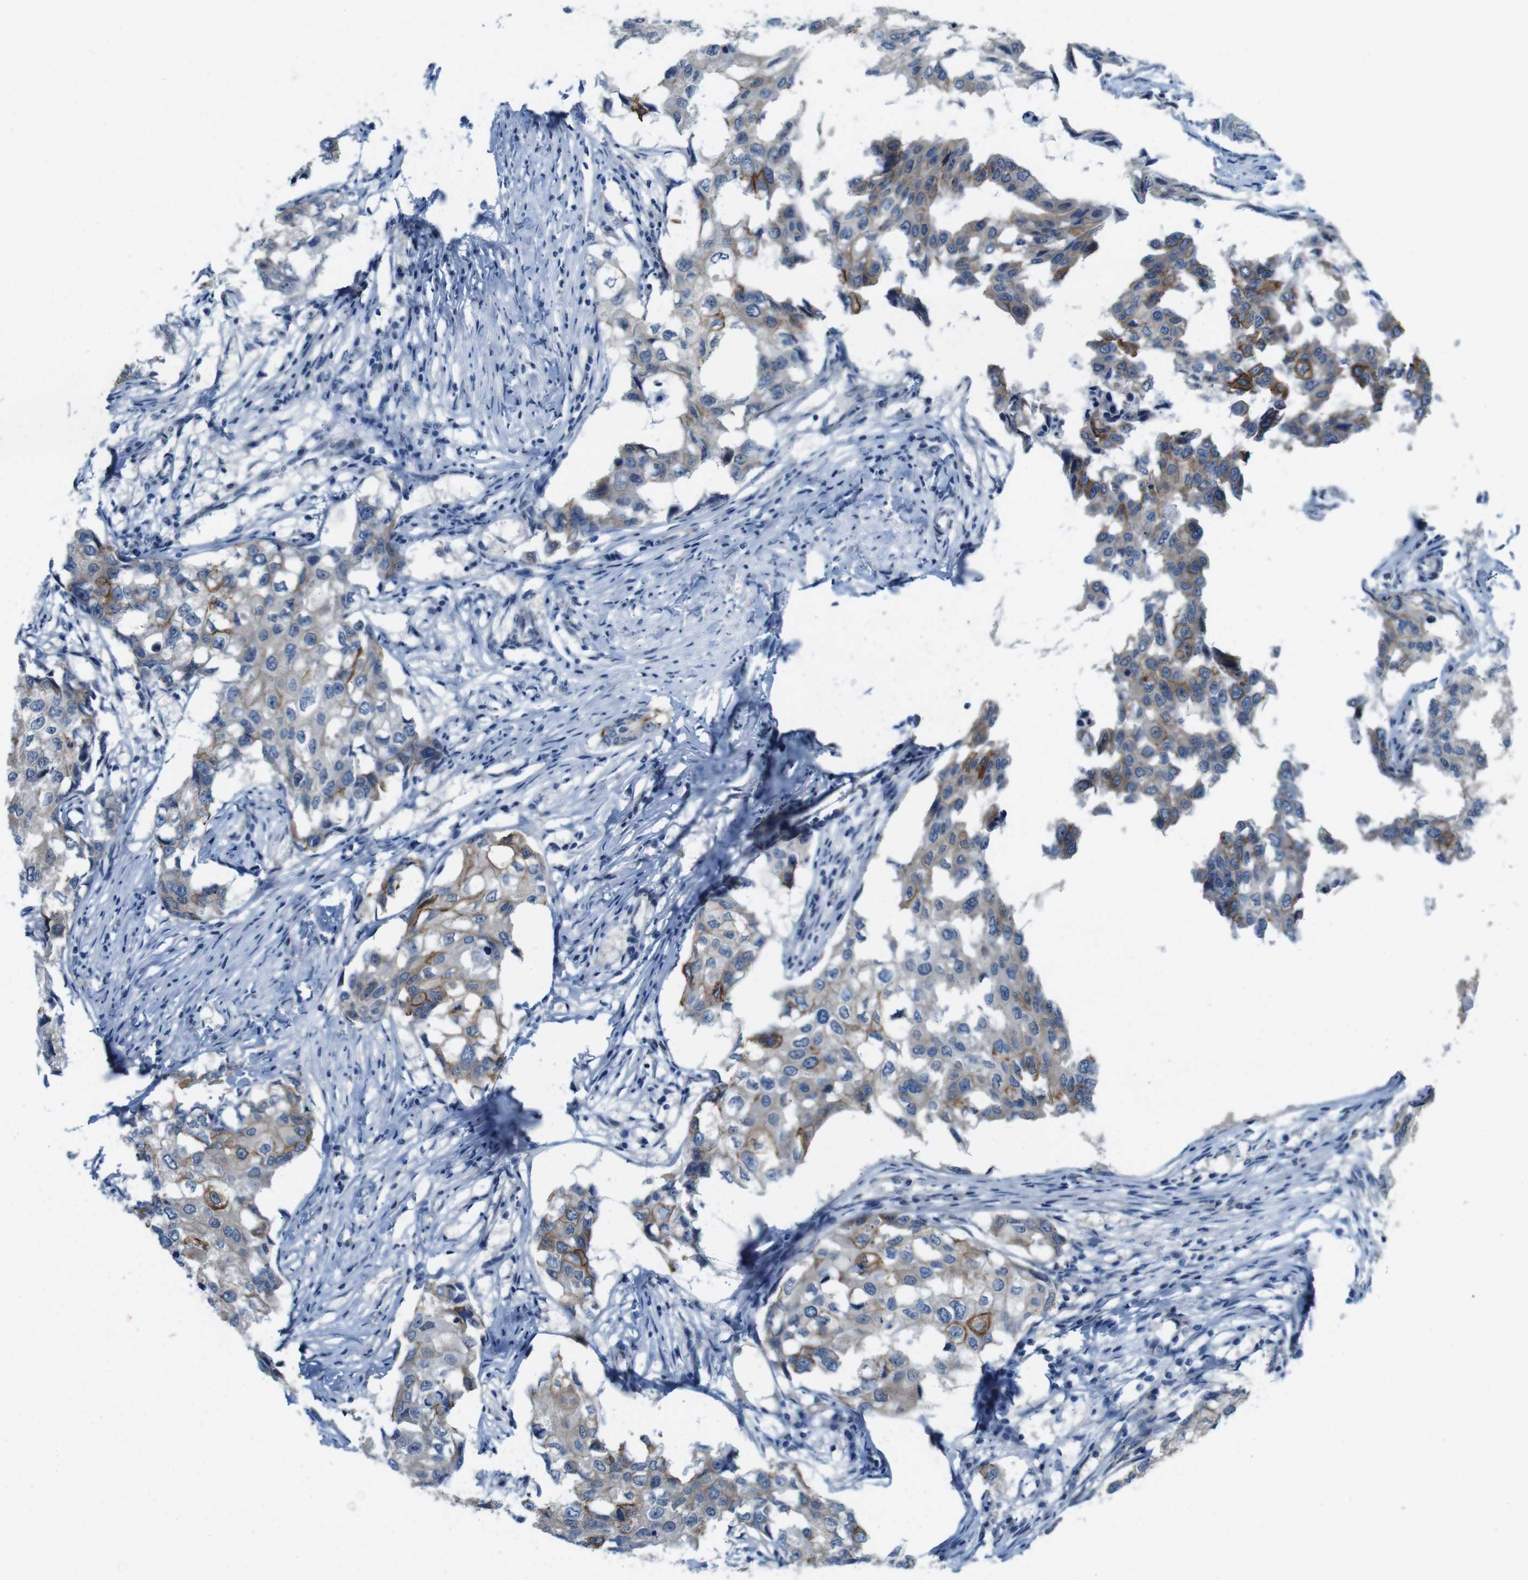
{"staining": {"intensity": "negative", "quantity": "none", "location": "none"}, "tissue": "breast cancer", "cell_type": "Tumor cells", "image_type": "cancer", "snomed": [{"axis": "morphology", "description": "Duct carcinoma"}, {"axis": "topography", "description": "Breast"}], "caption": "A photomicrograph of breast infiltrating ductal carcinoma stained for a protein reveals no brown staining in tumor cells.", "gene": "SKI", "patient": {"sex": "female", "age": 27}}